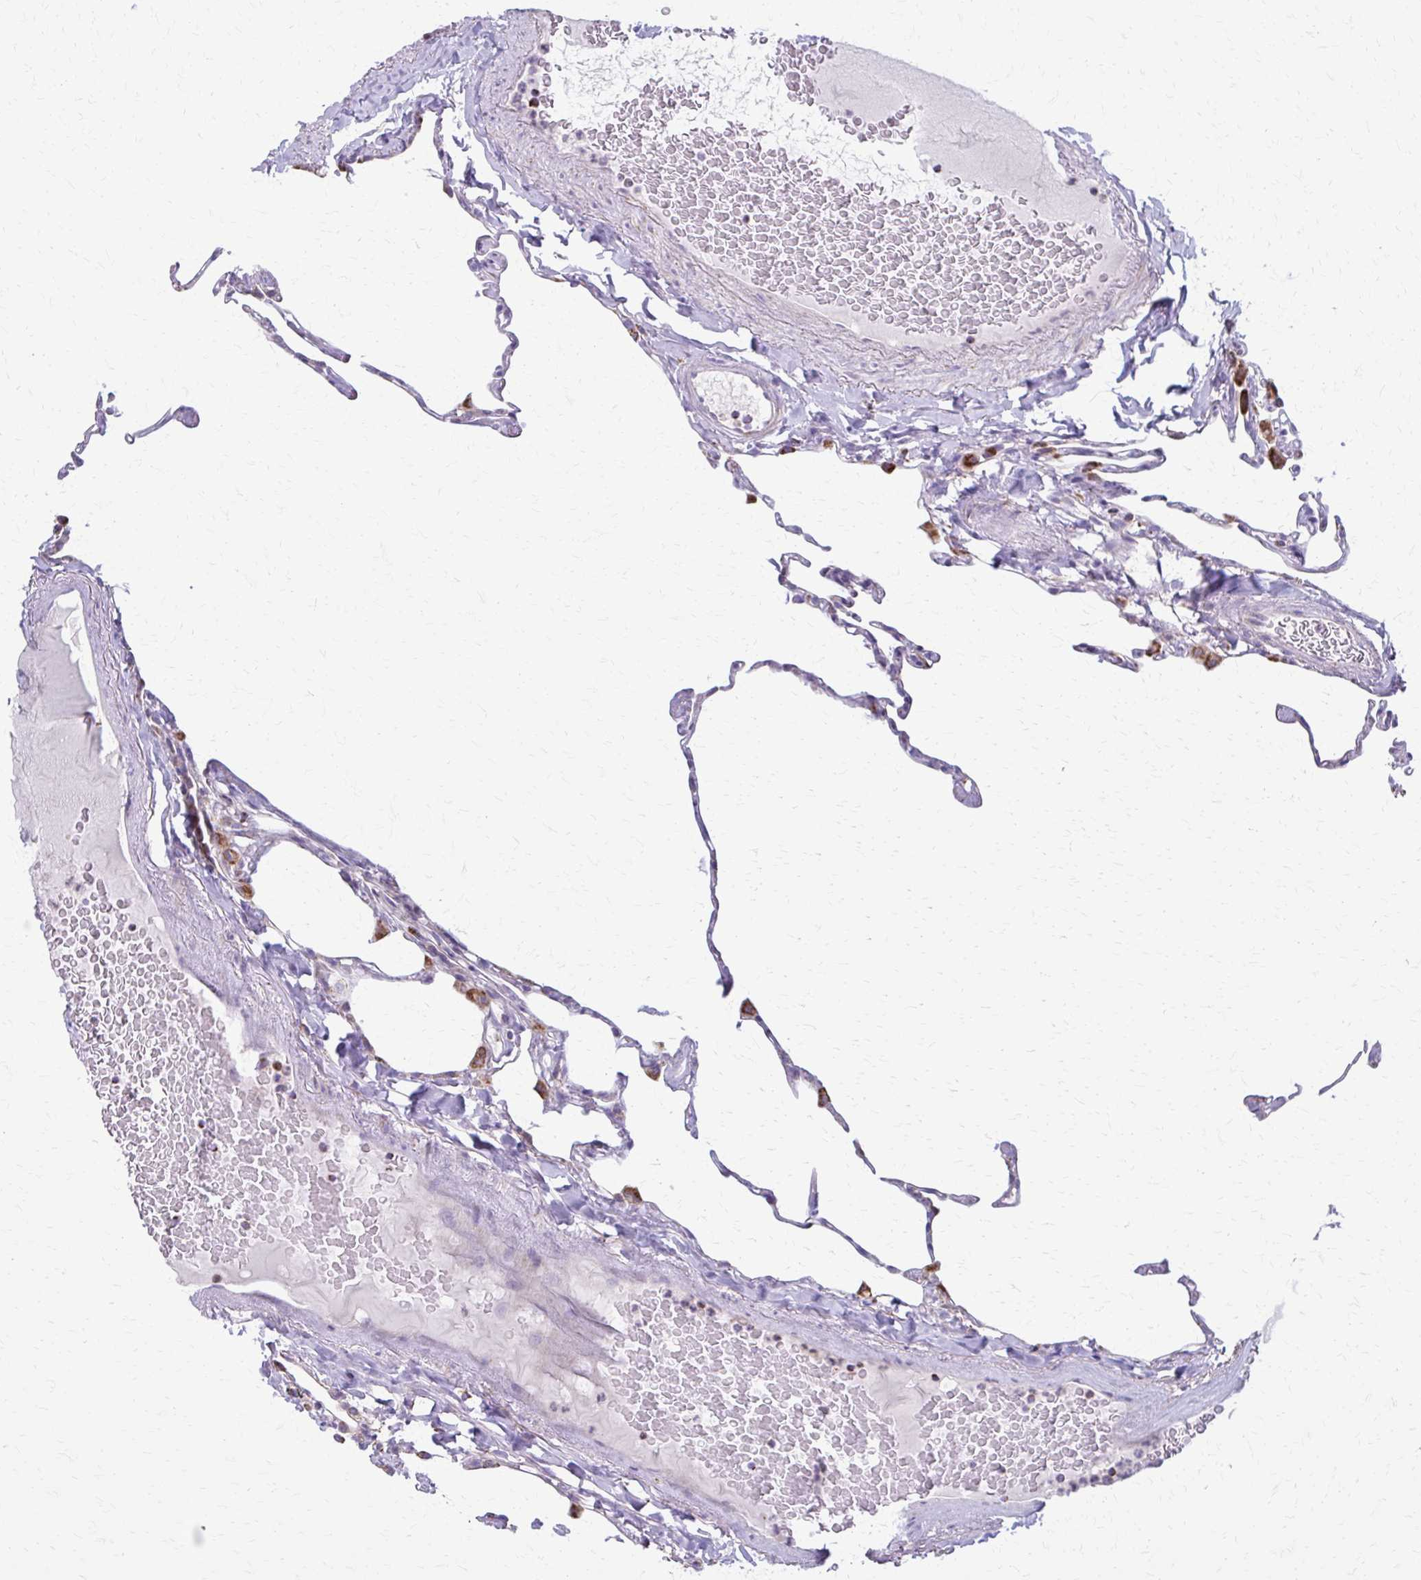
{"staining": {"intensity": "negative", "quantity": "none", "location": "none"}, "tissue": "lung", "cell_type": "Alveolar cells", "image_type": "normal", "snomed": [{"axis": "morphology", "description": "Normal tissue, NOS"}, {"axis": "topography", "description": "Lung"}], "caption": "Alveolar cells show no significant protein expression in unremarkable lung.", "gene": "TVP23A", "patient": {"sex": "male", "age": 65}}